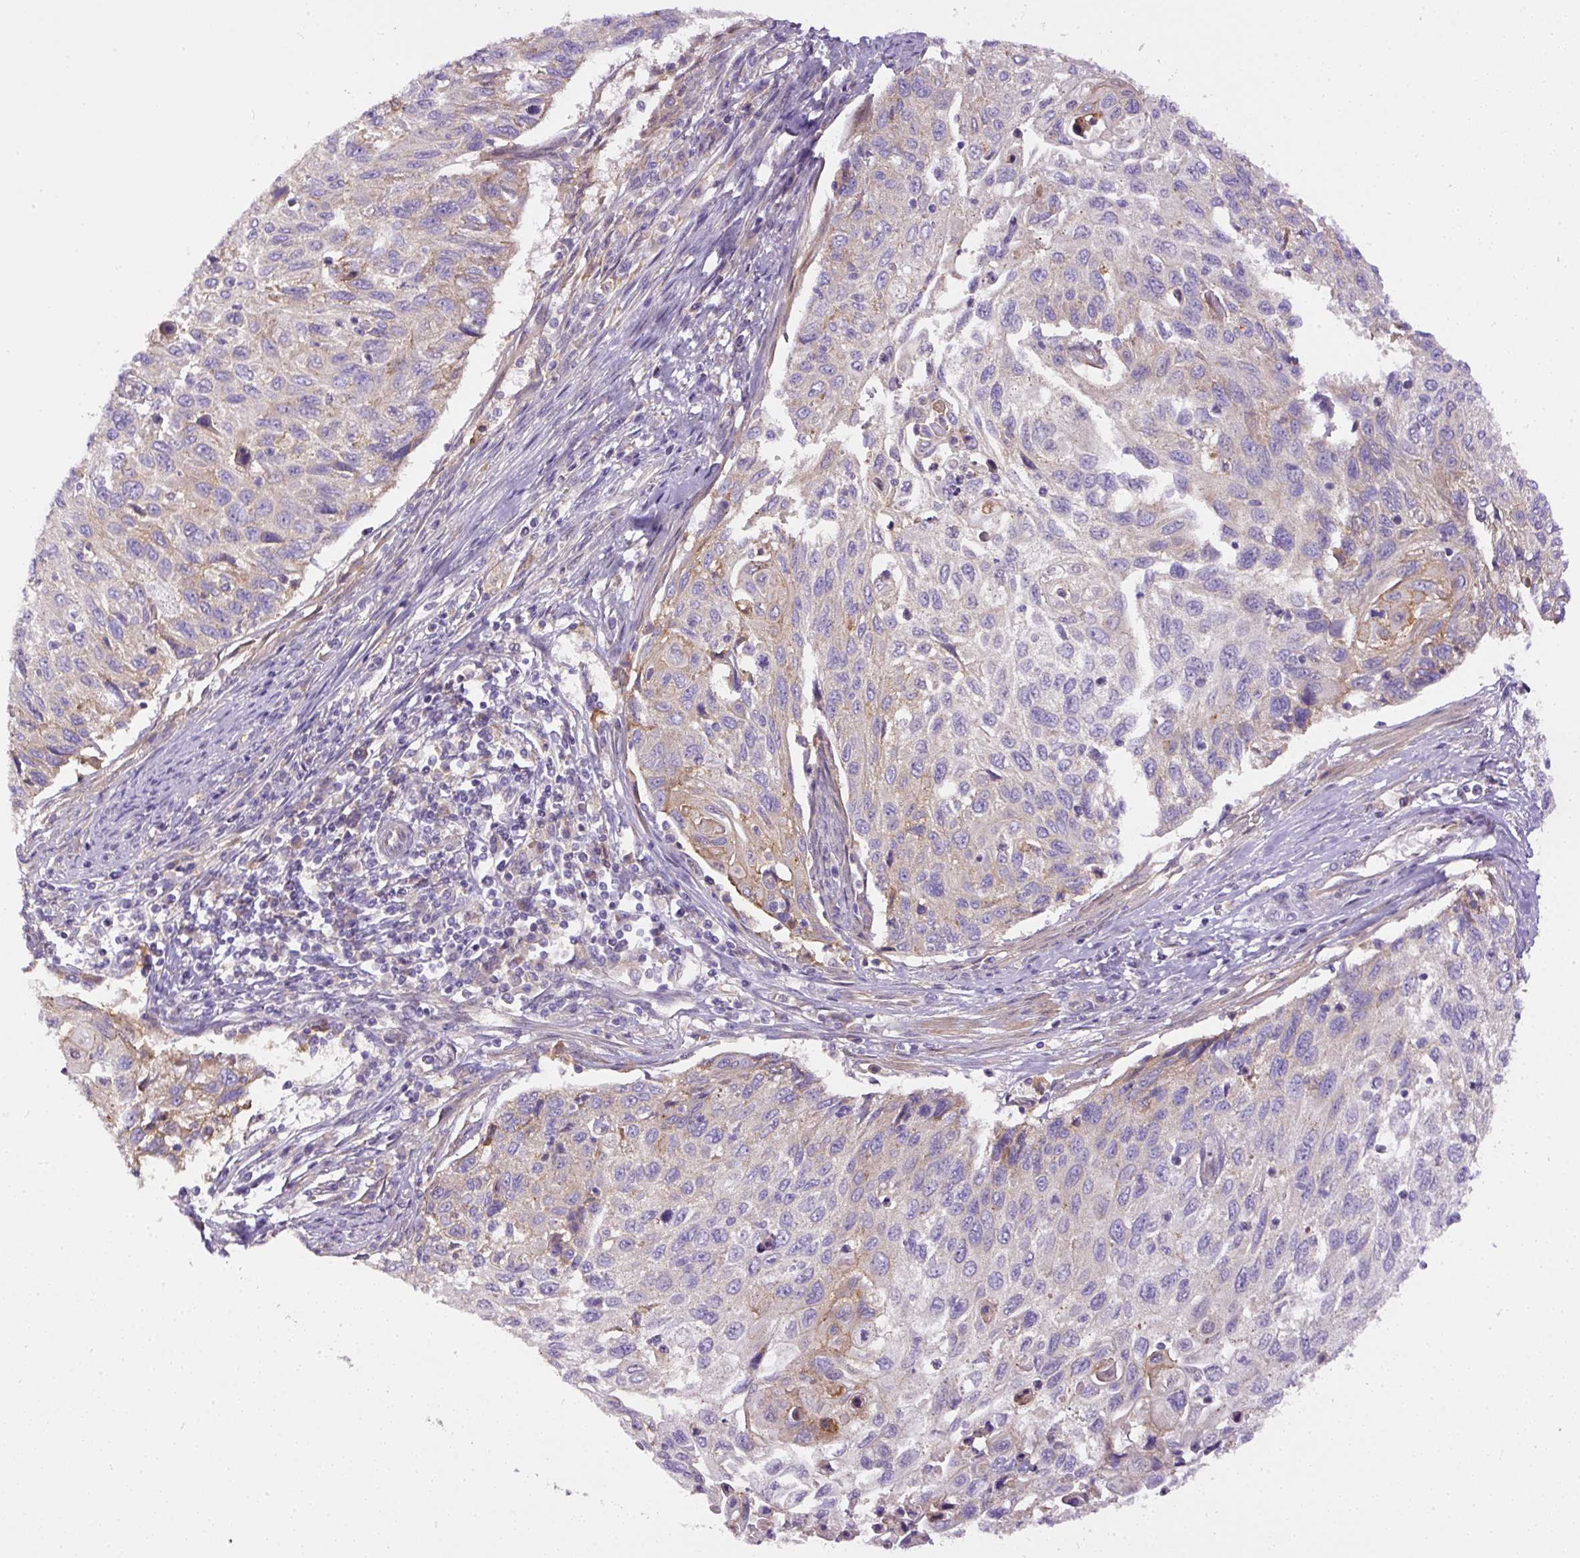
{"staining": {"intensity": "weak", "quantity": "<25%", "location": "cytoplasmic/membranous"}, "tissue": "cervical cancer", "cell_type": "Tumor cells", "image_type": "cancer", "snomed": [{"axis": "morphology", "description": "Squamous cell carcinoma, NOS"}, {"axis": "topography", "description": "Cervix"}], "caption": "An immunohistochemistry image of cervical squamous cell carcinoma is shown. There is no staining in tumor cells of cervical squamous cell carcinoma.", "gene": "DAPK1", "patient": {"sex": "female", "age": 70}}